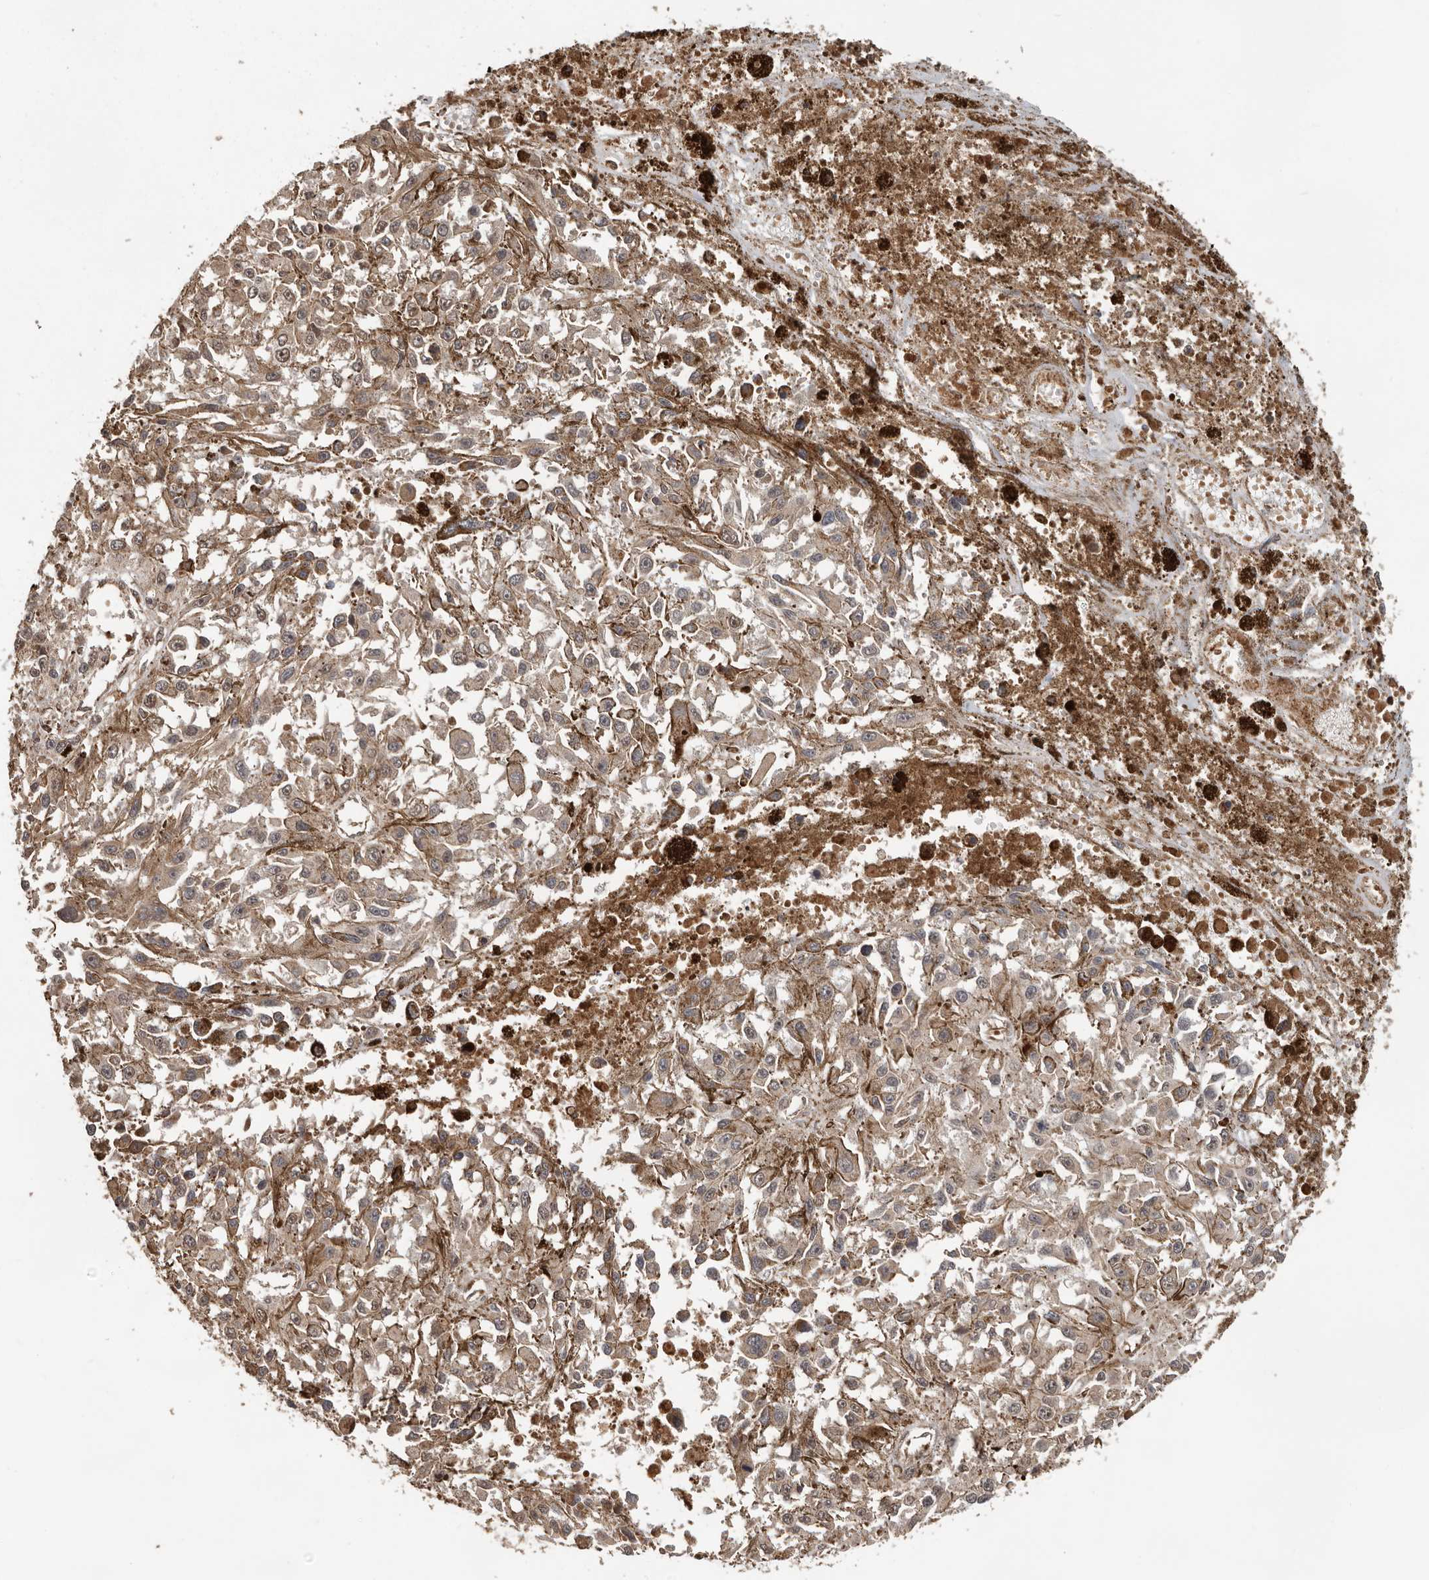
{"staining": {"intensity": "weak", "quantity": ">75%", "location": "cytoplasmic/membranous"}, "tissue": "melanoma", "cell_type": "Tumor cells", "image_type": "cancer", "snomed": [{"axis": "morphology", "description": "Malignant melanoma, Metastatic site"}, {"axis": "topography", "description": "Lymph node"}], "caption": "IHC (DAB (3,3'-diaminobenzidine)) staining of malignant melanoma (metastatic site) displays weak cytoplasmic/membranous protein positivity in about >75% of tumor cells.", "gene": "RNF157", "patient": {"sex": "male", "age": 59}}